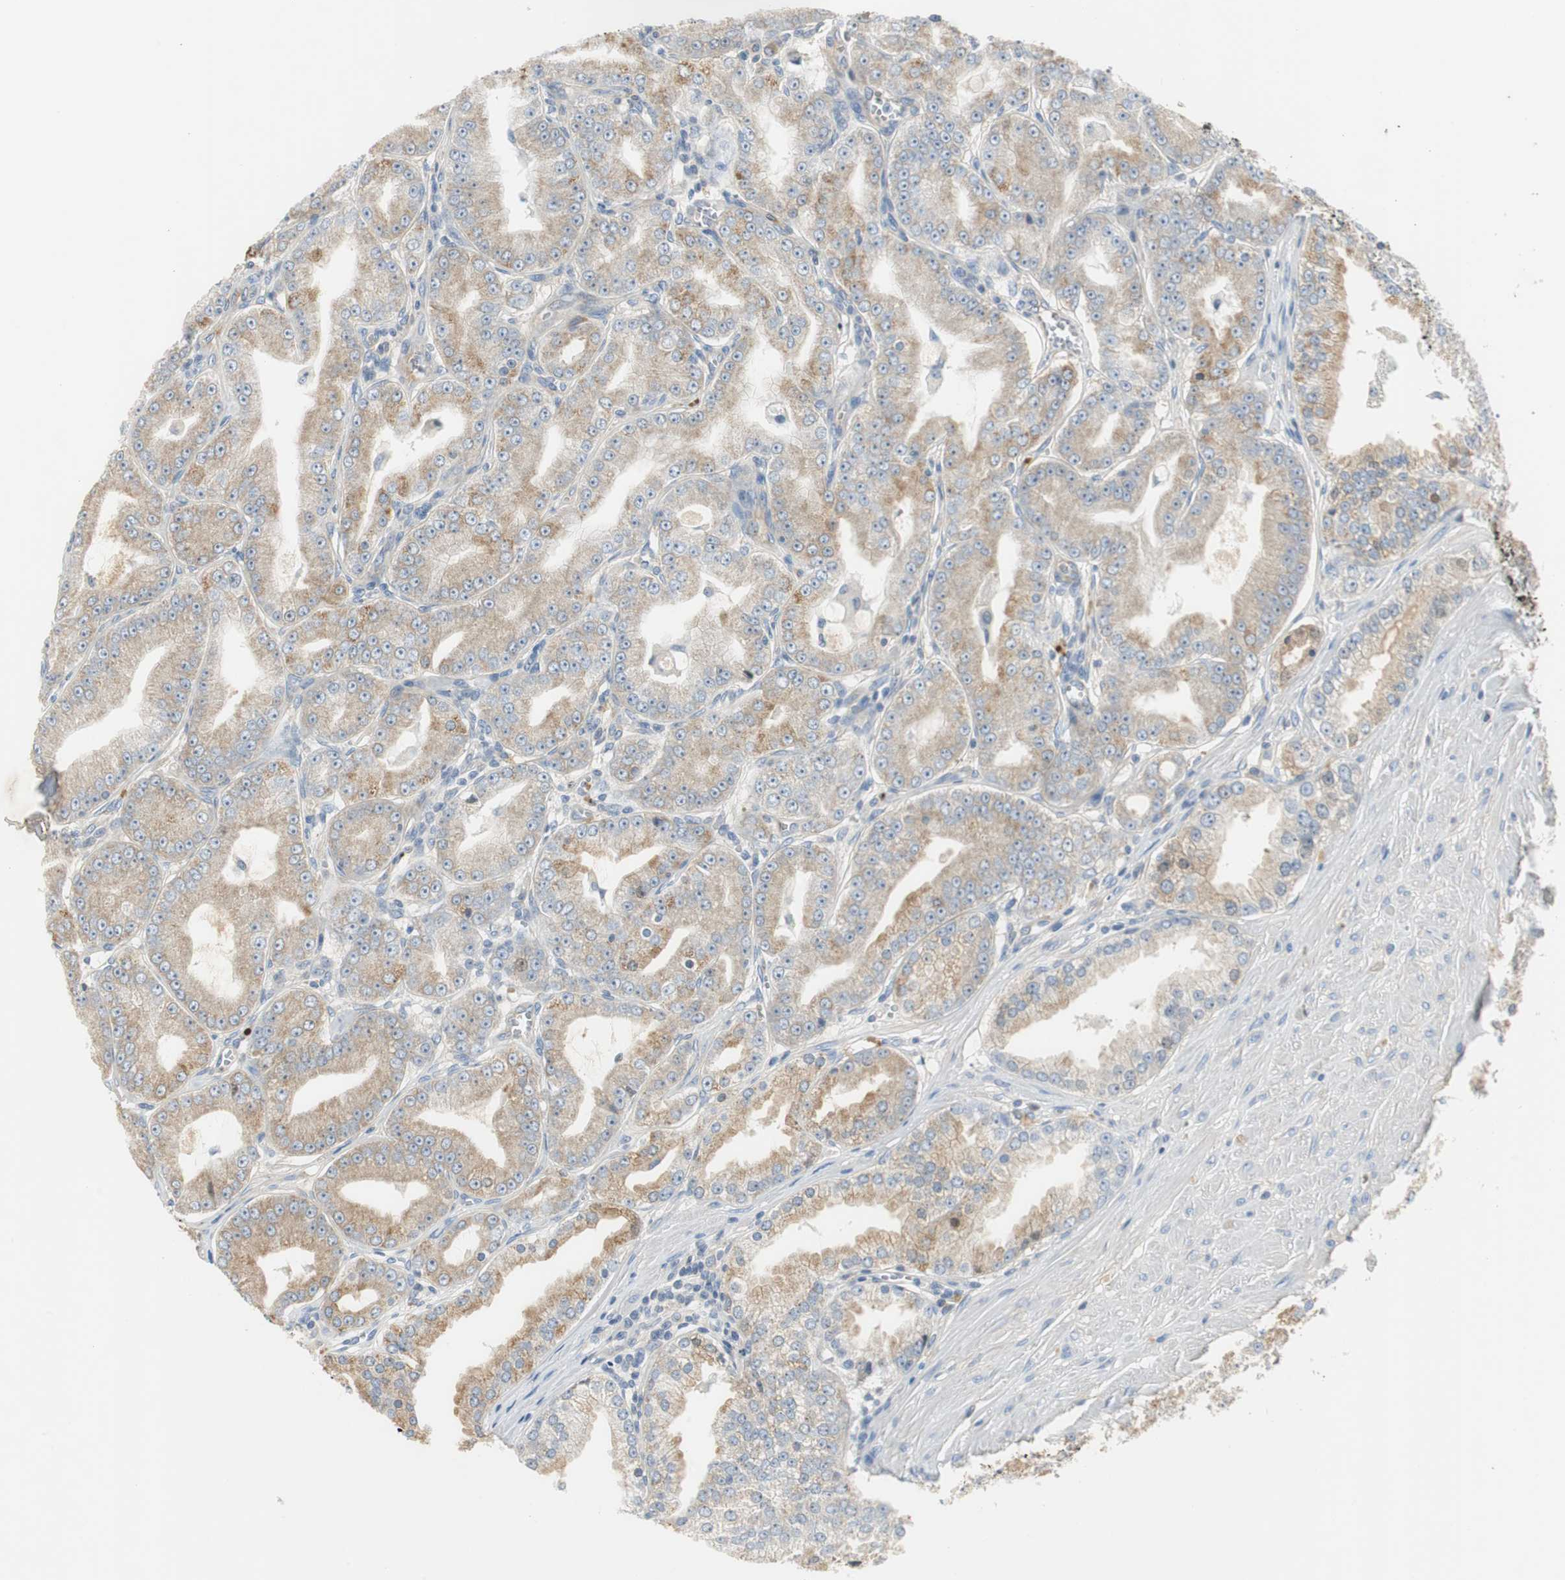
{"staining": {"intensity": "weak", "quantity": ">75%", "location": "cytoplasmic/membranous"}, "tissue": "prostate cancer", "cell_type": "Tumor cells", "image_type": "cancer", "snomed": [{"axis": "morphology", "description": "Adenocarcinoma, High grade"}, {"axis": "topography", "description": "Prostate"}], "caption": "Prostate cancer stained with IHC displays weak cytoplasmic/membranous positivity in about >75% of tumor cells. (brown staining indicates protein expression, while blue staining denotes nuclei).", "gene": "SERPINF1", "patient": {"sex": "male", "age": 61}}